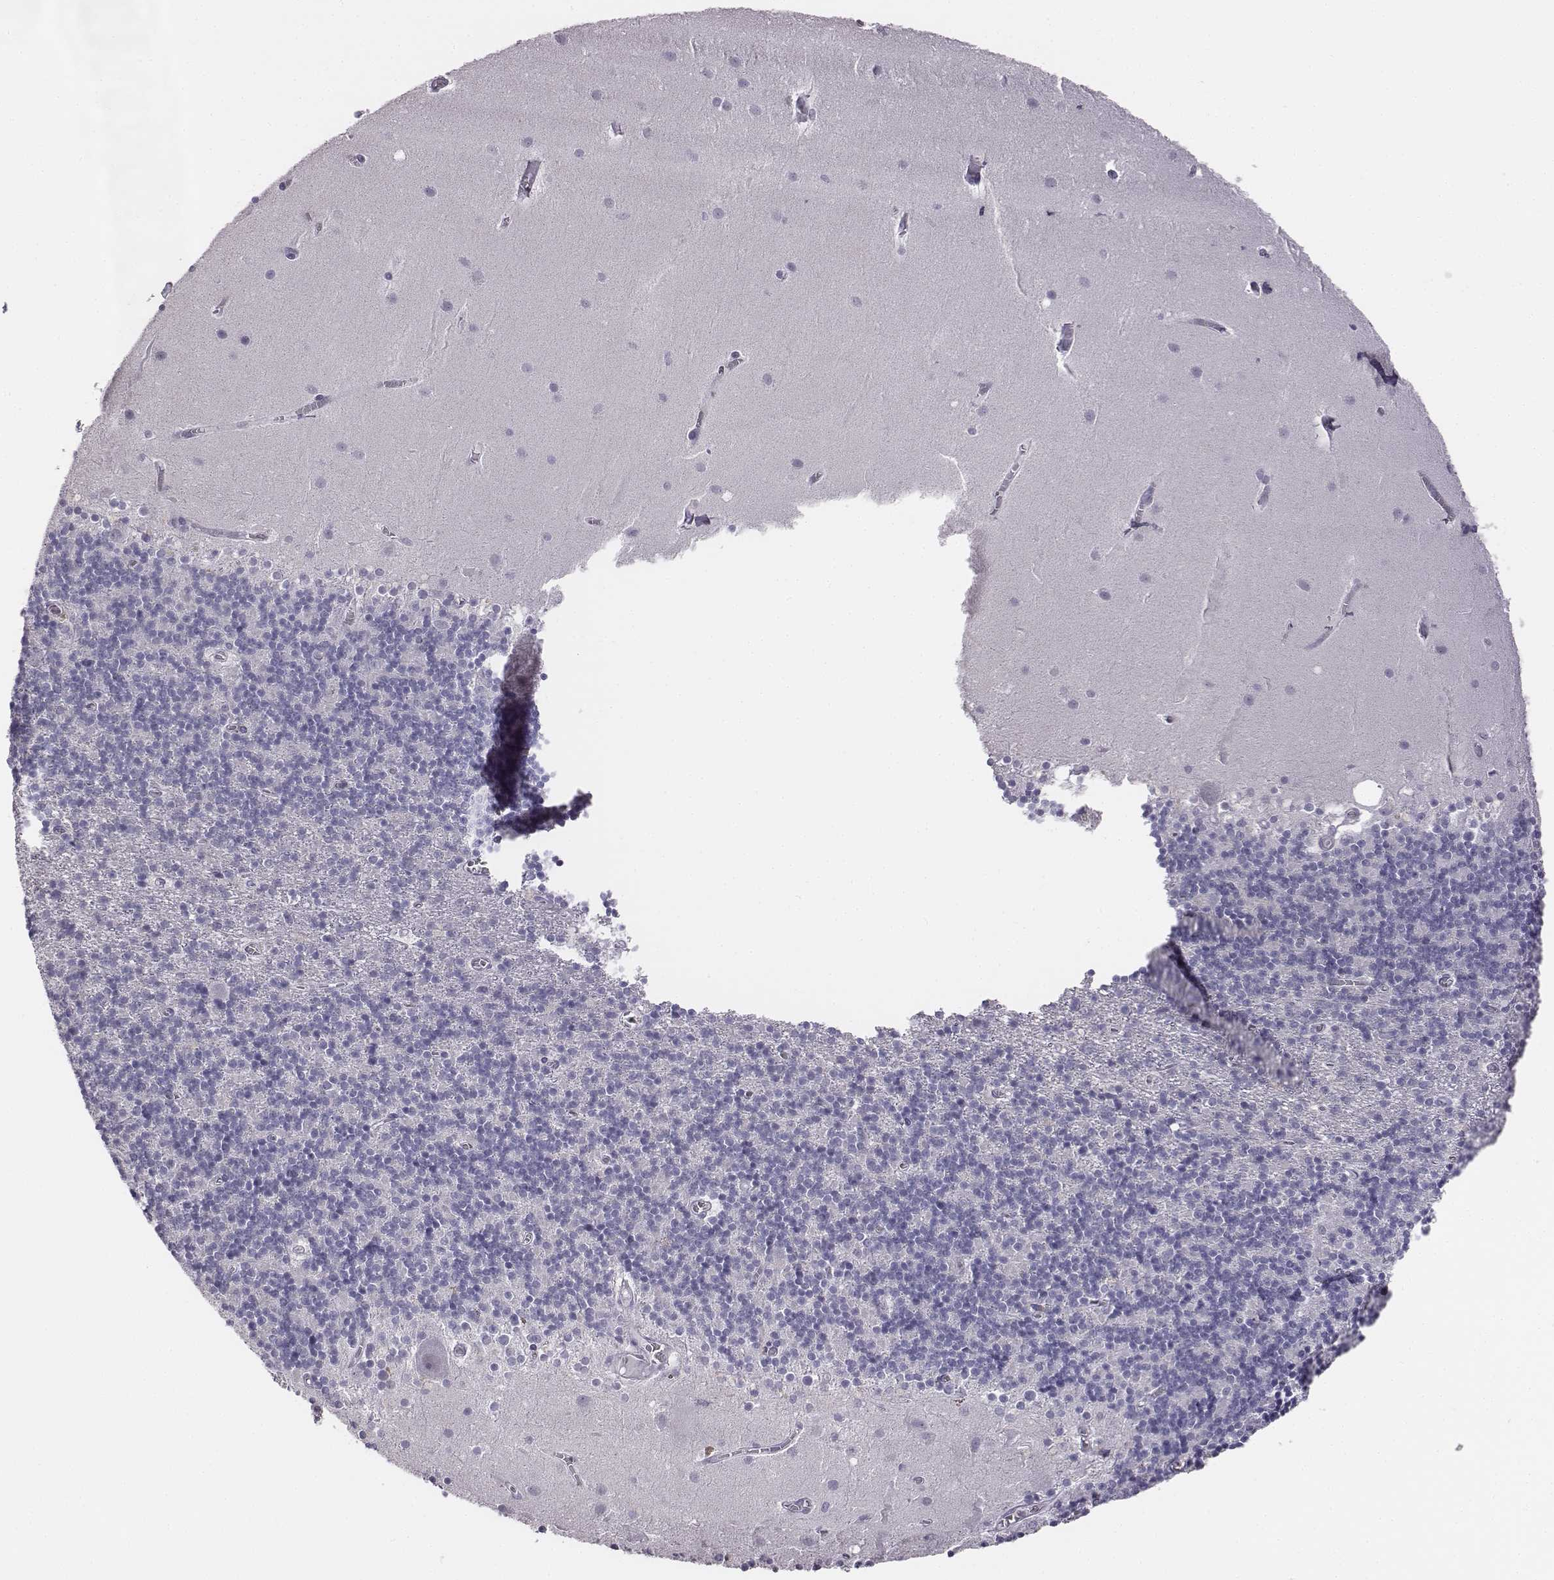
{"staining": {"intensity": "negative", "quantity": "none", "location": "none"}, "tissue": "cerebellum", "cell_type": "Cells in granular layer", "image_type": "normal", "snomed": [{"axis": "morphology", "description": "Normal tissue, NOS"}, {"axis": "topography", "description": "Cerebellum"}], "caption": "Normal cerebellum was stained to show a protein in brown. There is no significant positivity in cells in granular layer. The staining was performed using DAB (3,3'-diaminobenzidine) to visualize the protein expression in brown, while the nuclei were stained in blue with hematoxylin (Magnification: 20x).", "gene": "ADAM7", "patient": {"sex": "male", "age": 70}}